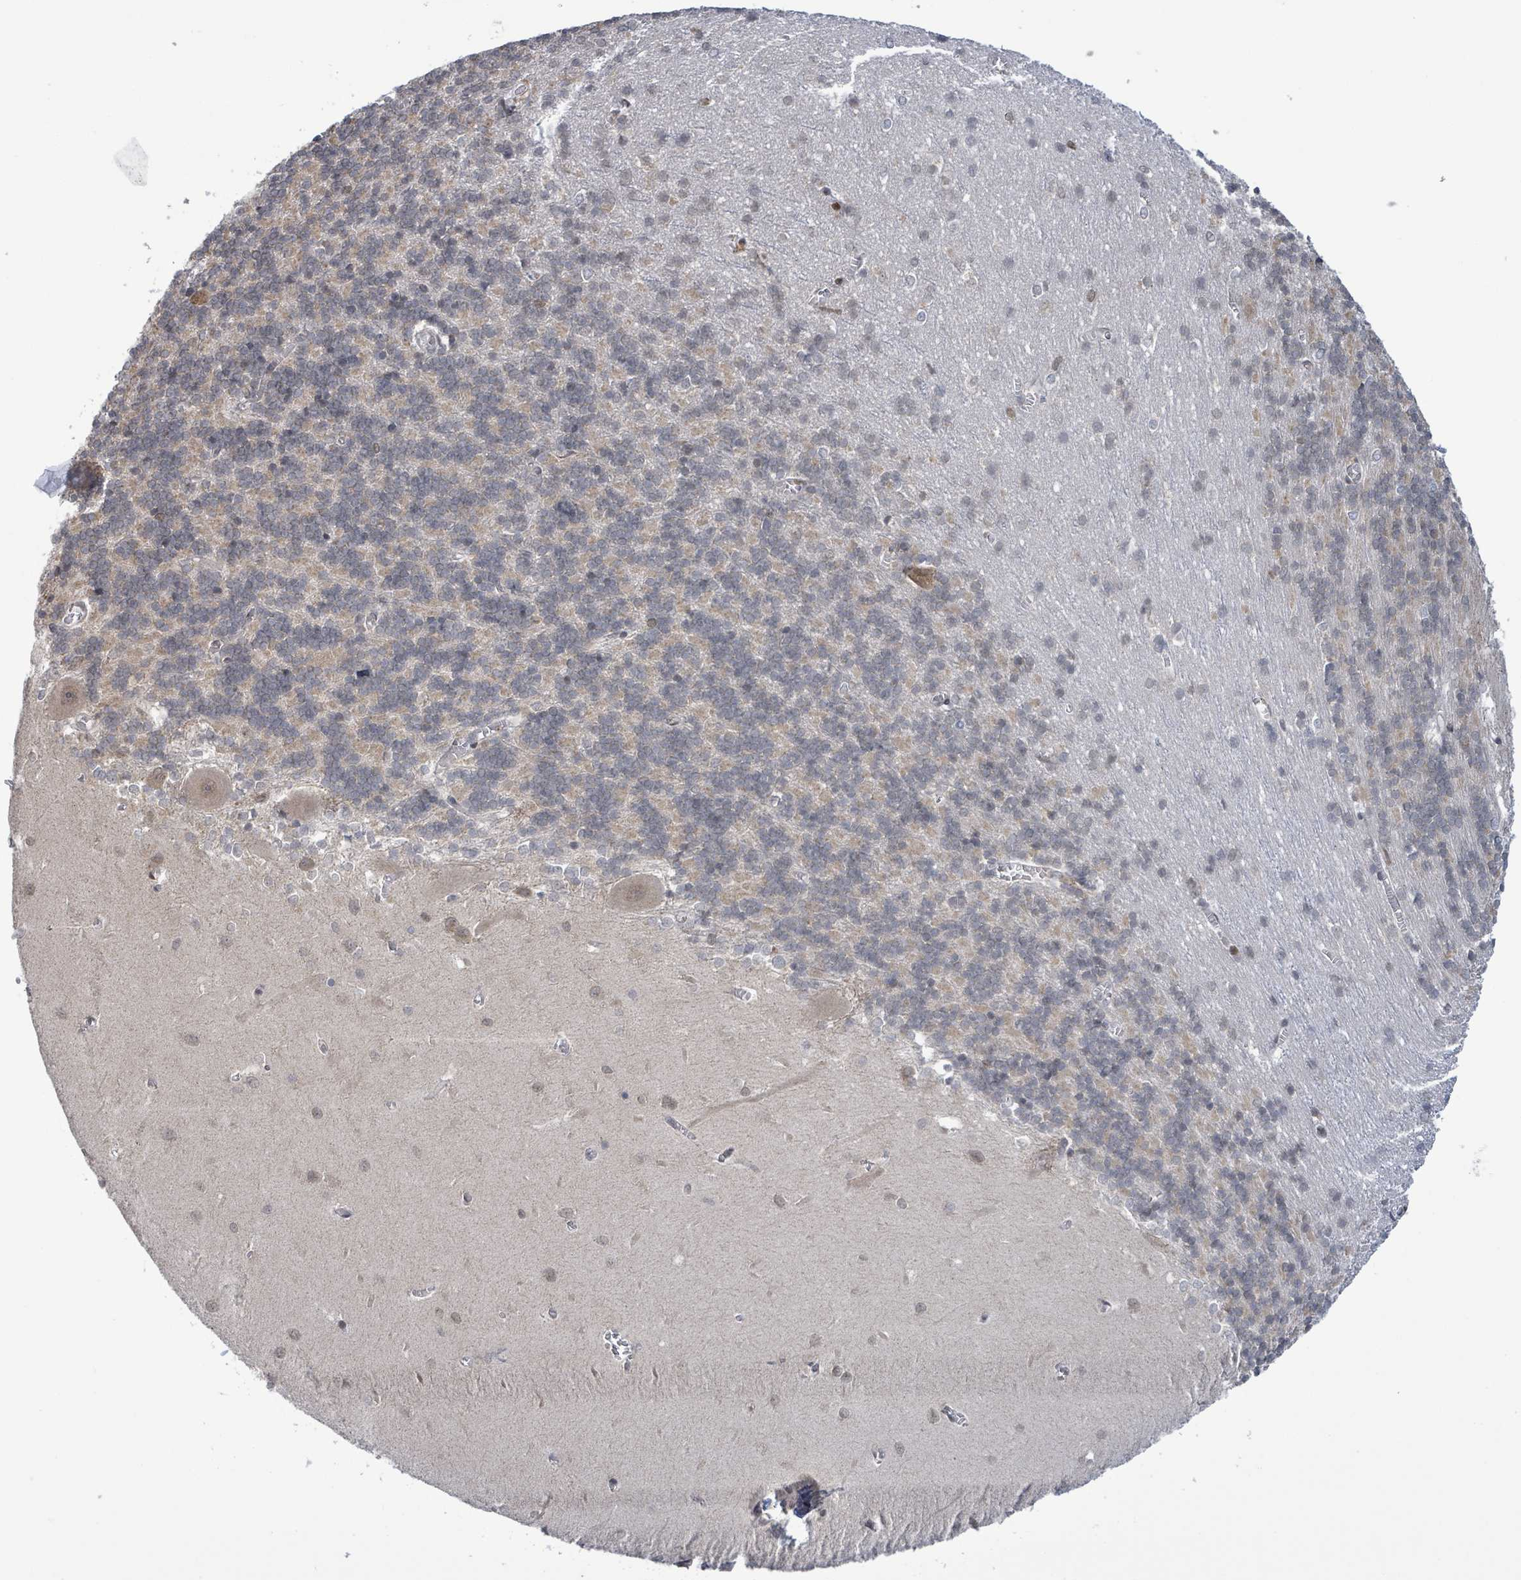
{"staining": {"intensity": "negative", "quantity": "none", "location": "none"}, "tissue": "cerebellum", "cell_type": "Cells in granular layer", "image_type": "normal", "snomed": [{"axis": "morphology", "description": "Normal tissue, NOS"}, {"axis": "topography", "description": "Cerebellum"}], "caption": "This is an immunohistochemistry micrograph of unremarkable cerebellum. There is no expression in cells in granular layer.", "gene": "SBF2", "patient": {"sex": "male", "age": 37}}